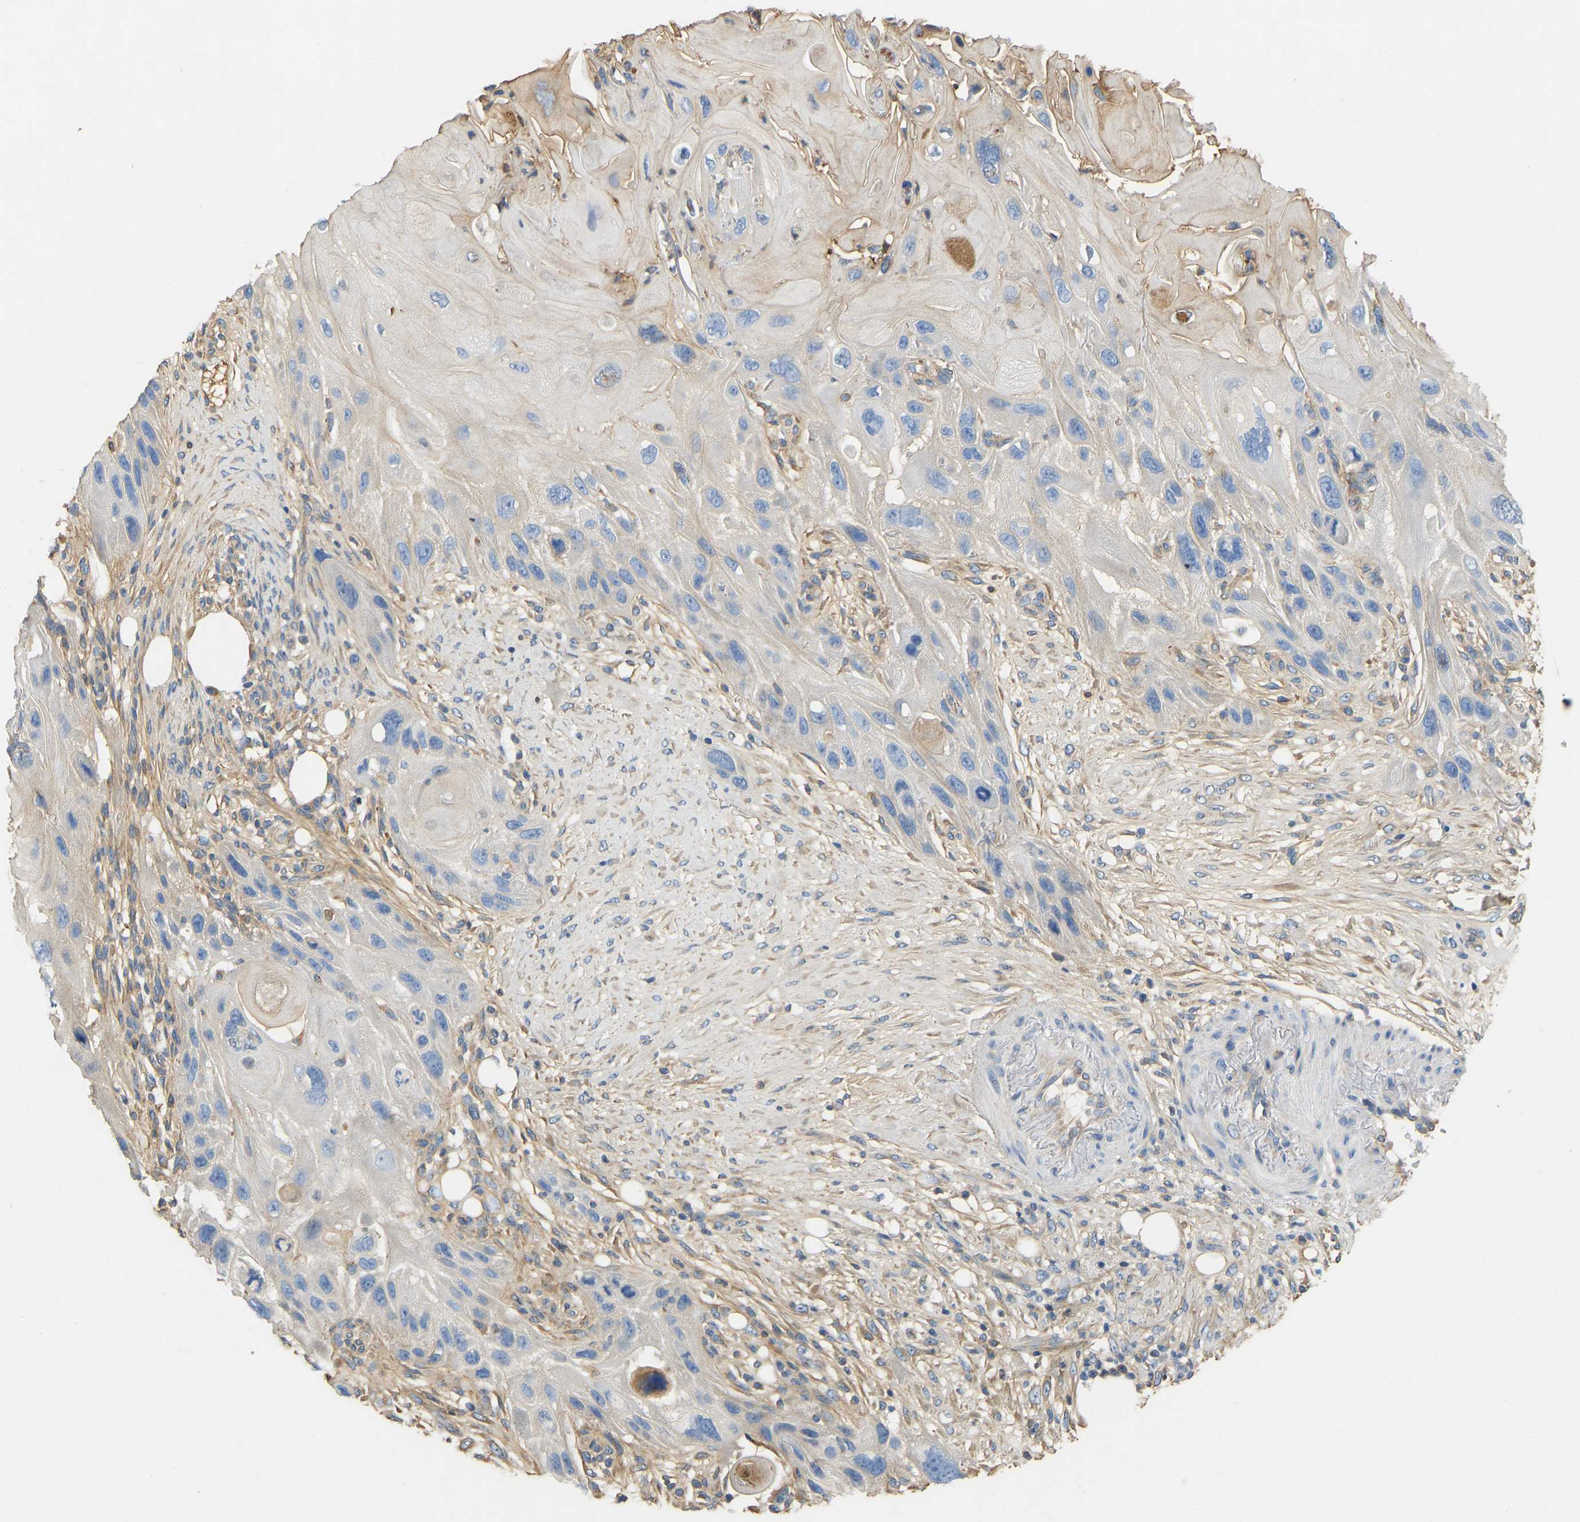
{"staining": {"intensity": "negative", "quantity": "none", "location": "none"}, "tissue": "skin cancer", "cell_type": "Tumor cells", "image_type": "cancer", "snomed": [{"axis": "morphology", "description": "Squamous cell carcinoma, NOS"}, {"axis": "topography", "description": "Skin"}], "caption": "This is an immunohistochemistry histopathology image of skin squamous cell carcinoma. There is no expression in tumor cells.", "gene": "TECTA", "patient": {"sex": "female", "age": 77}}